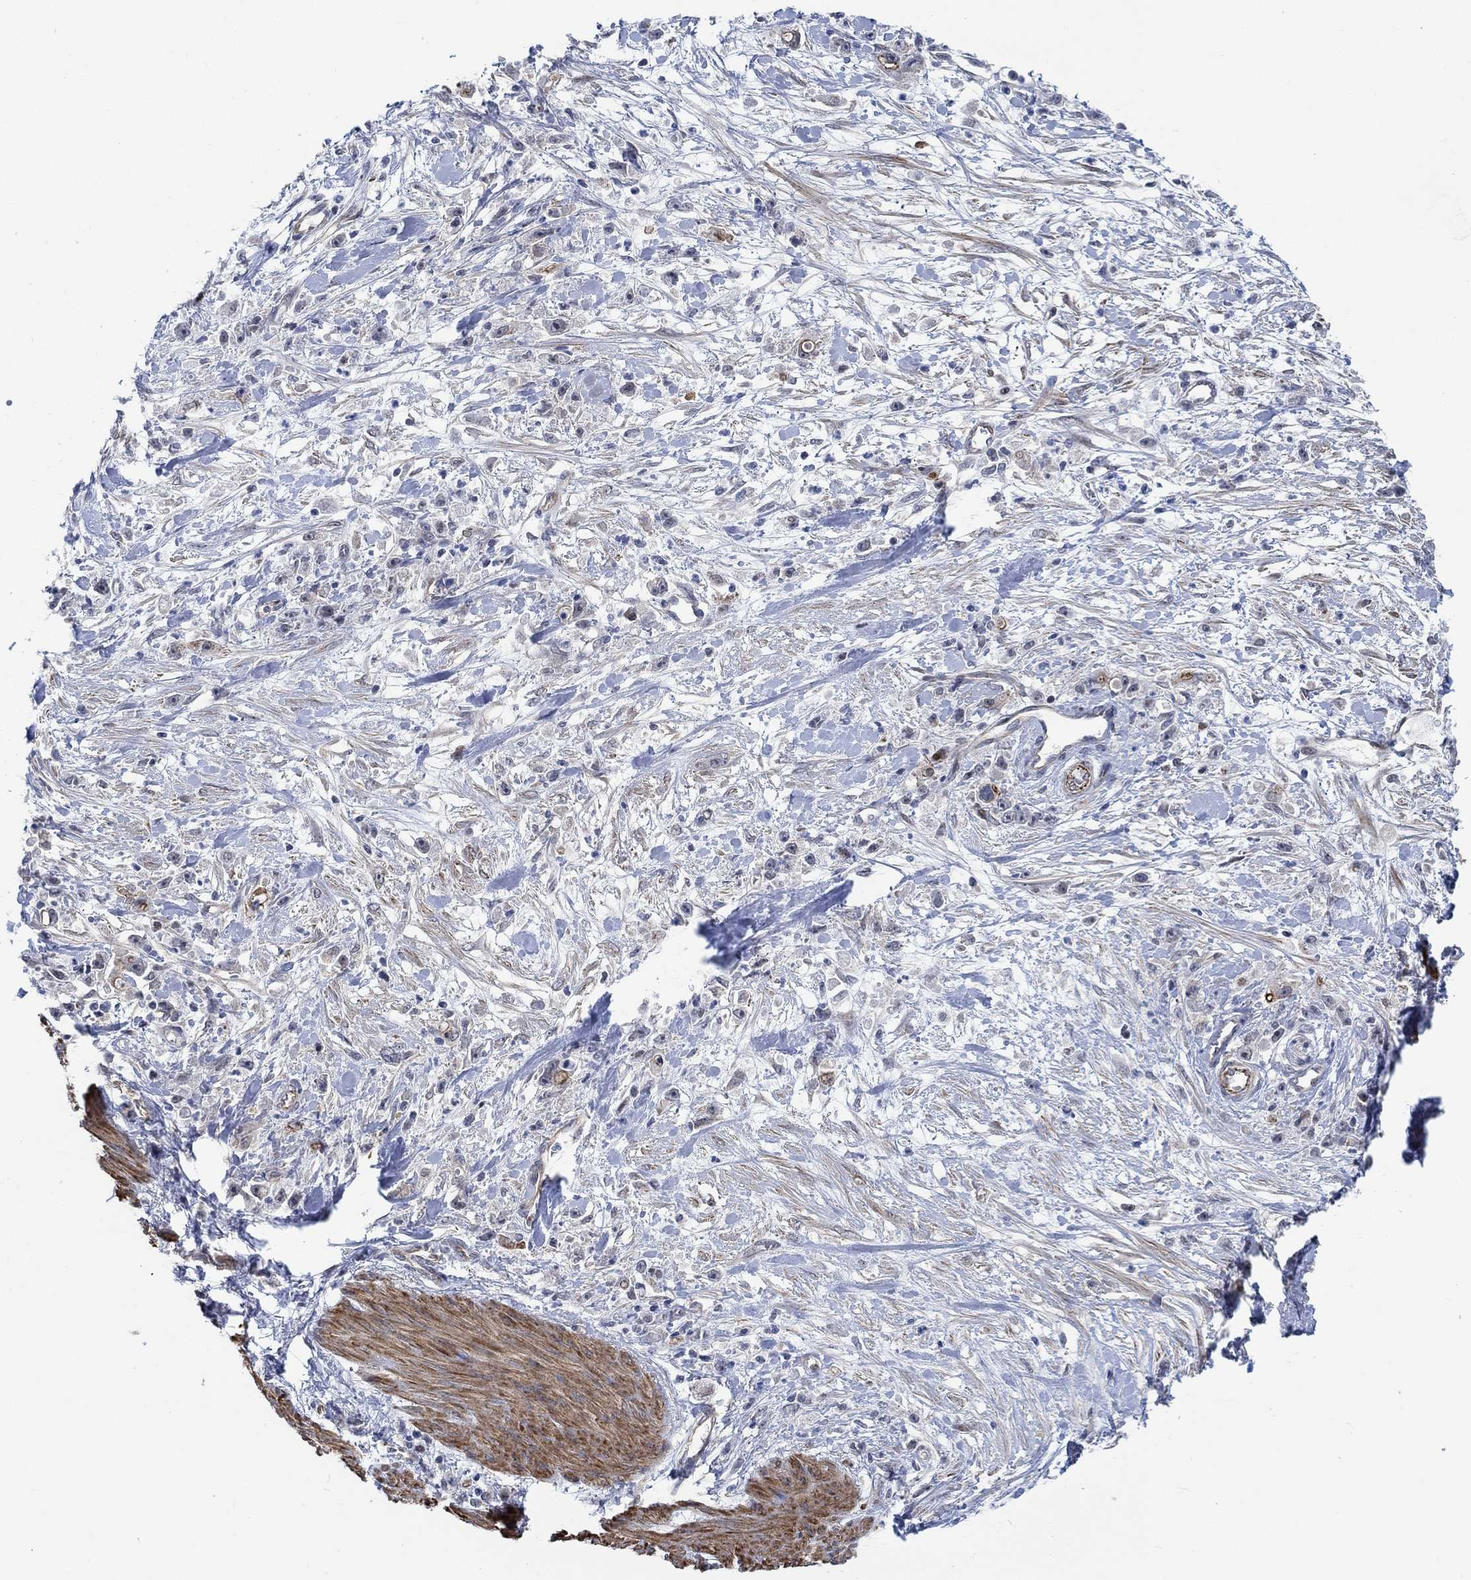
{"staining": {"intensity": "negative", "quantity": "none", "location": "none"}, "tissue": "stomach cancer", "cell_type": "Tumor cells", "image_type": "cancer", "snomed": [{"axis": "morphology", "description": "Adenocarcinoma, NOS"}, {"axis": "topography", "description": "Stomach"}], "caption": "Immunohistochemistry (IHC) of stomach cancer (adenocarcinoma) displays no expression in tumor cells.", "gene": "KCNH8", "patient": {"sex": "female", "age": 59}}